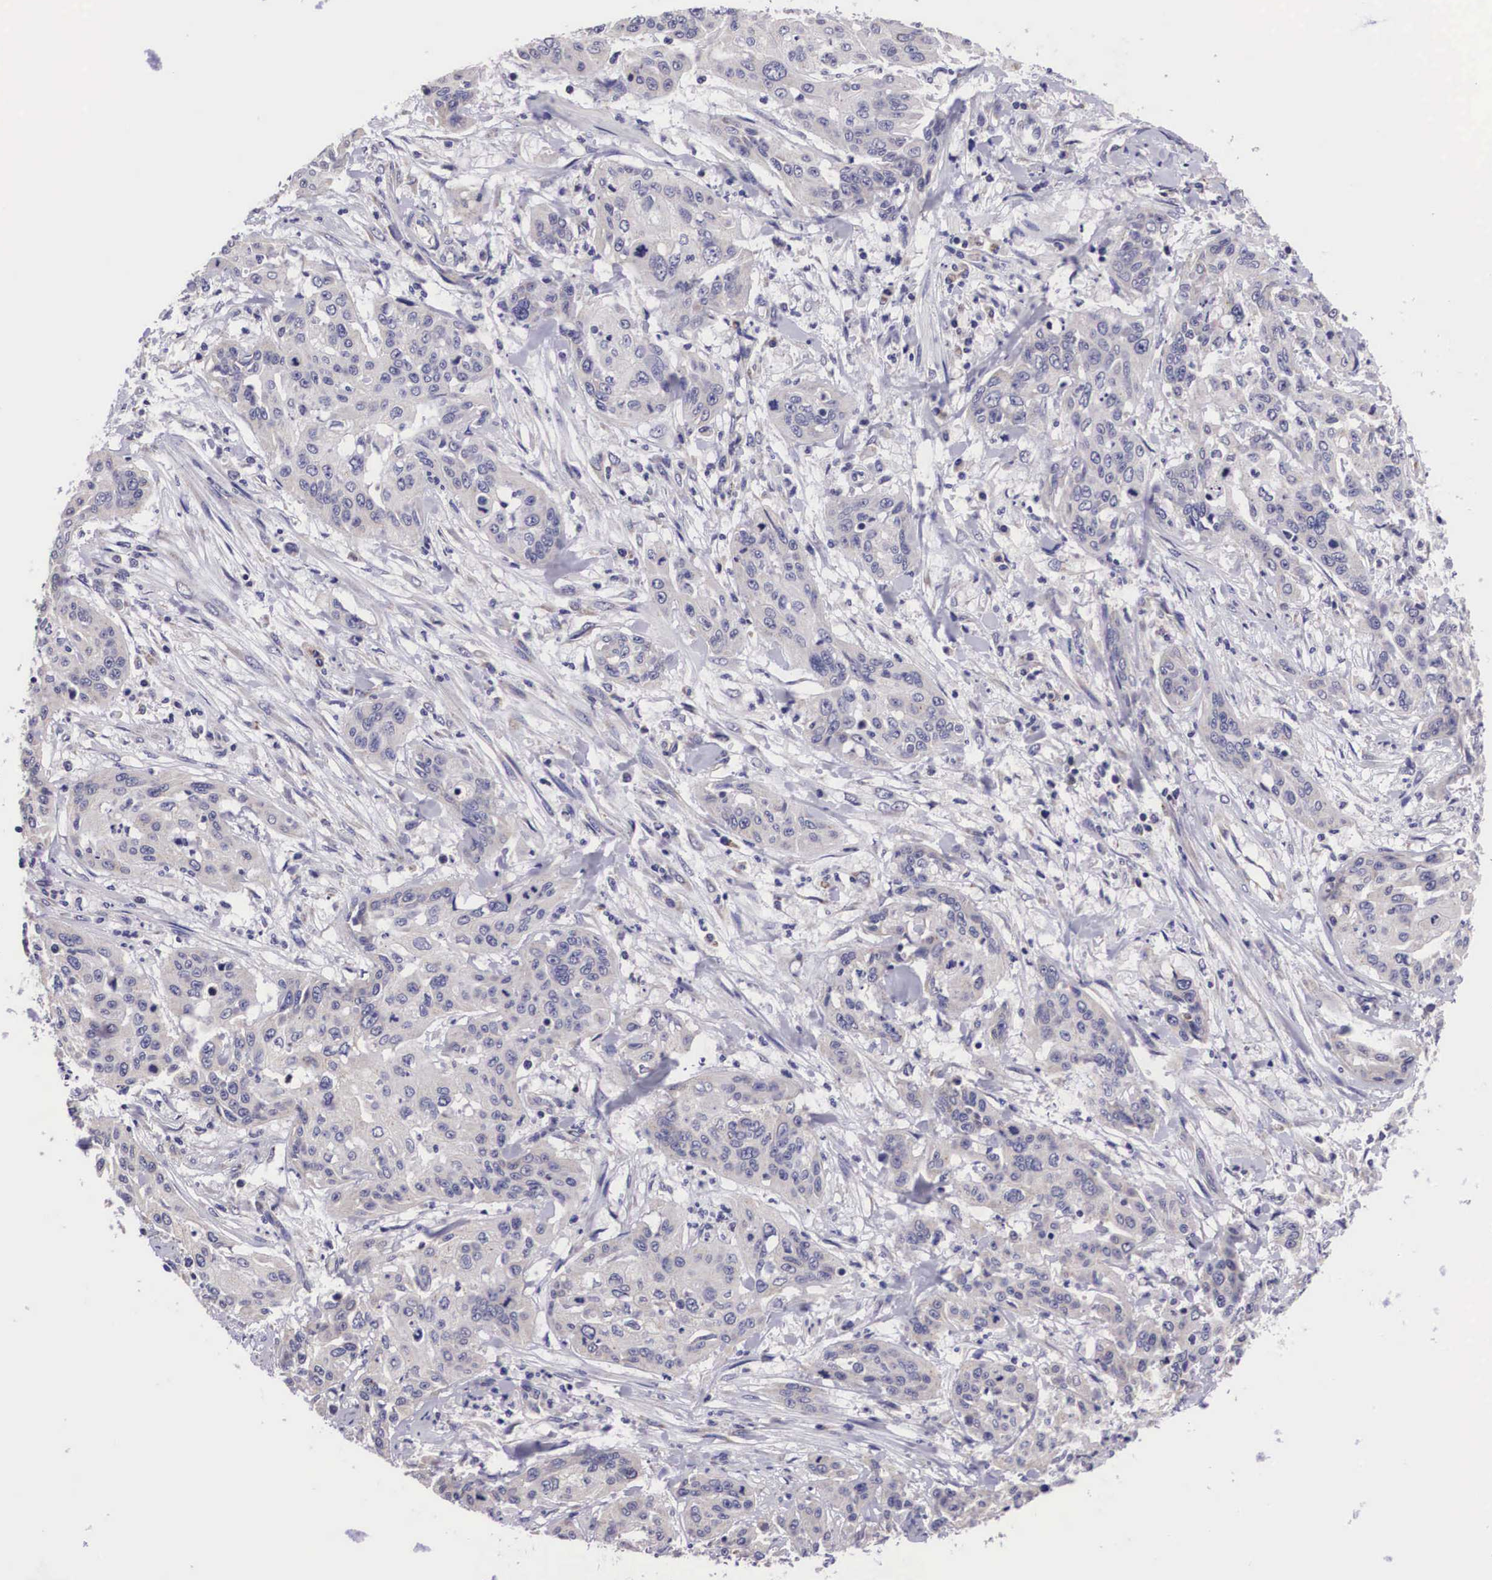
{"staining": {"intensity": "negative", "quantity": "none", "location": "none"}, "tissue": "cervical cancer", "cell_type": "Tumor cells", "image_type": "cancer", "snomed": [{"axis": "morphology", "description": "Squamous cell carcinoma, NOS"}, {"axis": "topography", "description": "Cervix"}], "caption": "IHC micrograph of neoplastic tissue: human cervical squamous cell carcinoma stained with DAB (3,3'-diaminobenzidine) shows no significant protein staining in tumor cells.", "gene": "ARG2", "patient": {"sex": "female", "age": 41}}